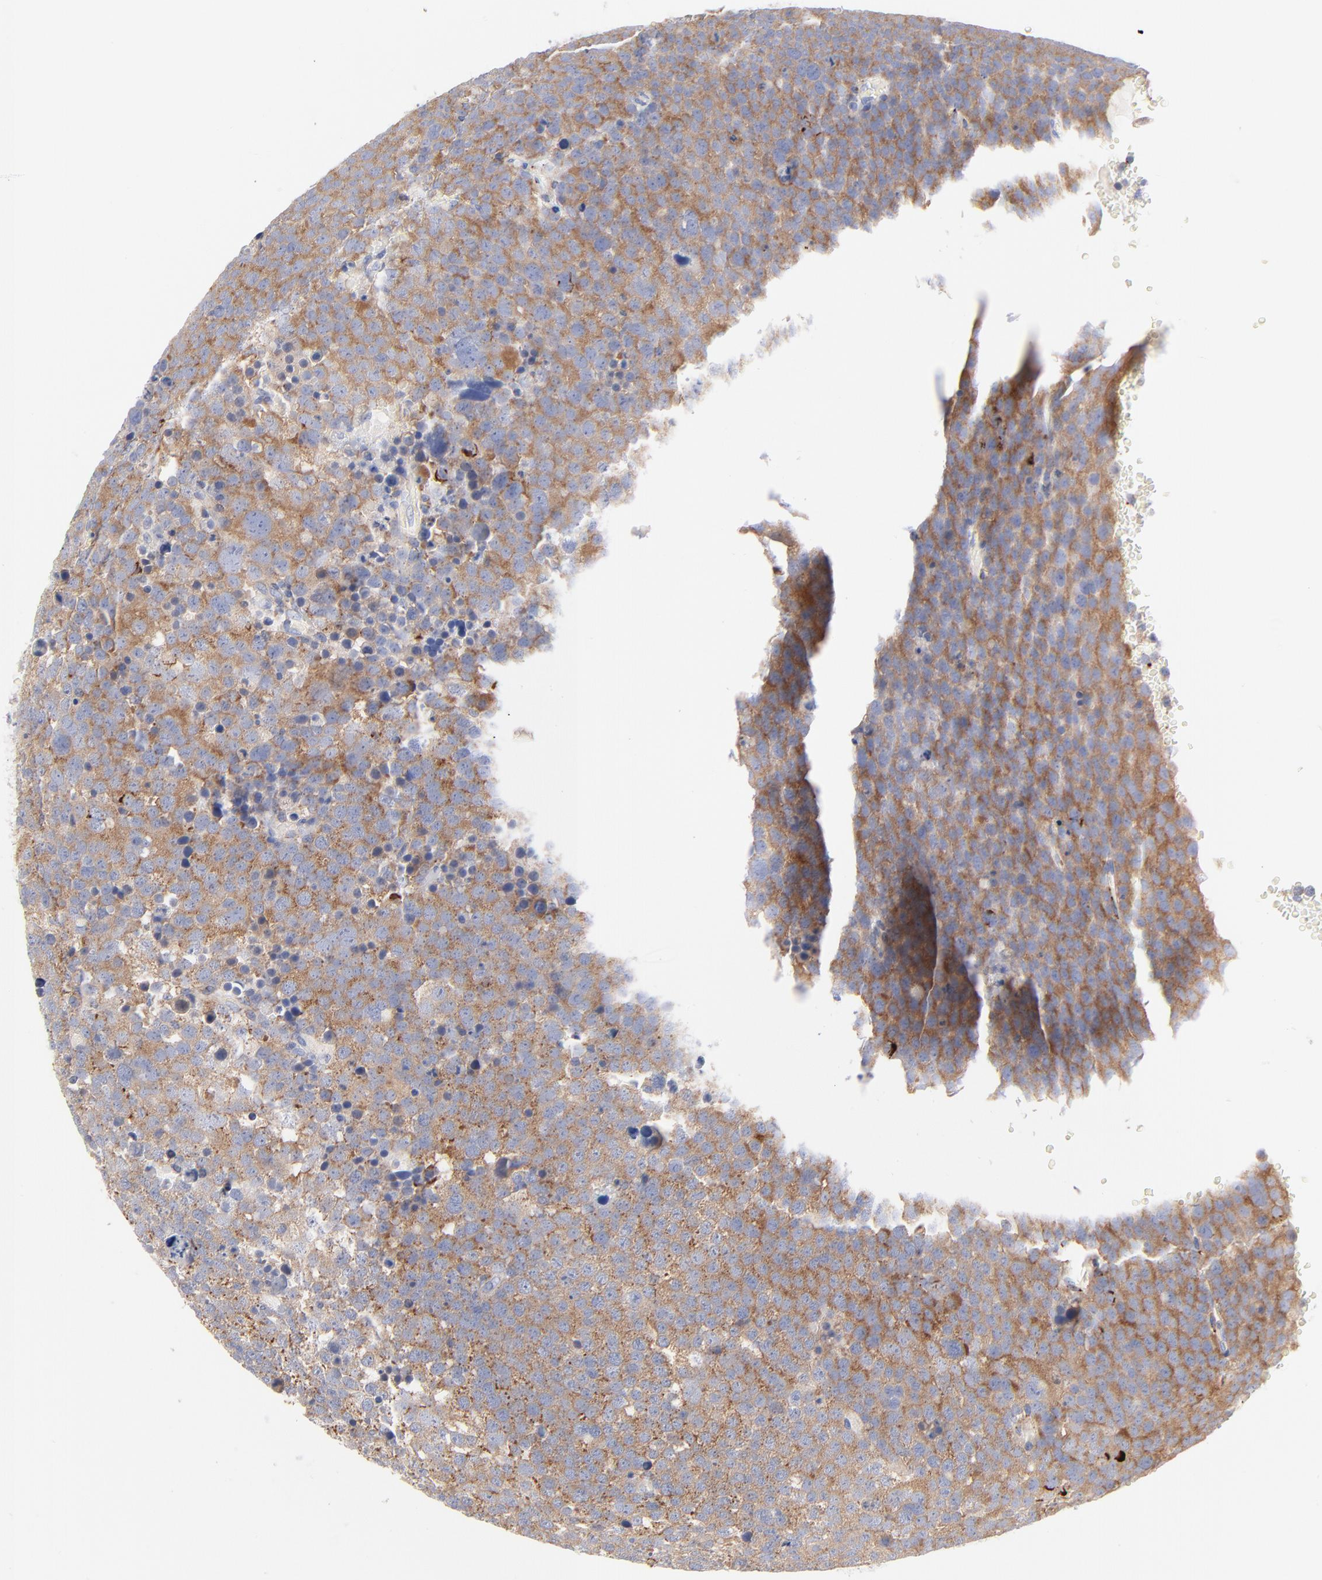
{"staining": {"intensity": "moderate", "quantity": ">75%", "location": "cytoplasmic/membranous"}, "tissue": "testis cancer", "cell_type": "Tumor cells", "image_type": "cancer", "snomed": [{"axis": "morphology", "description": "Seminoma, NOS"}, {"axis": "topography", "description": "Testis"}], "caption": "Moderate cytoplasmic/membranous protein expression is seen in about >75% of tumor cells in seminoma (testis).", "gene": "SEPTIN6", "patient": {"sex": "male", "age": 71}}